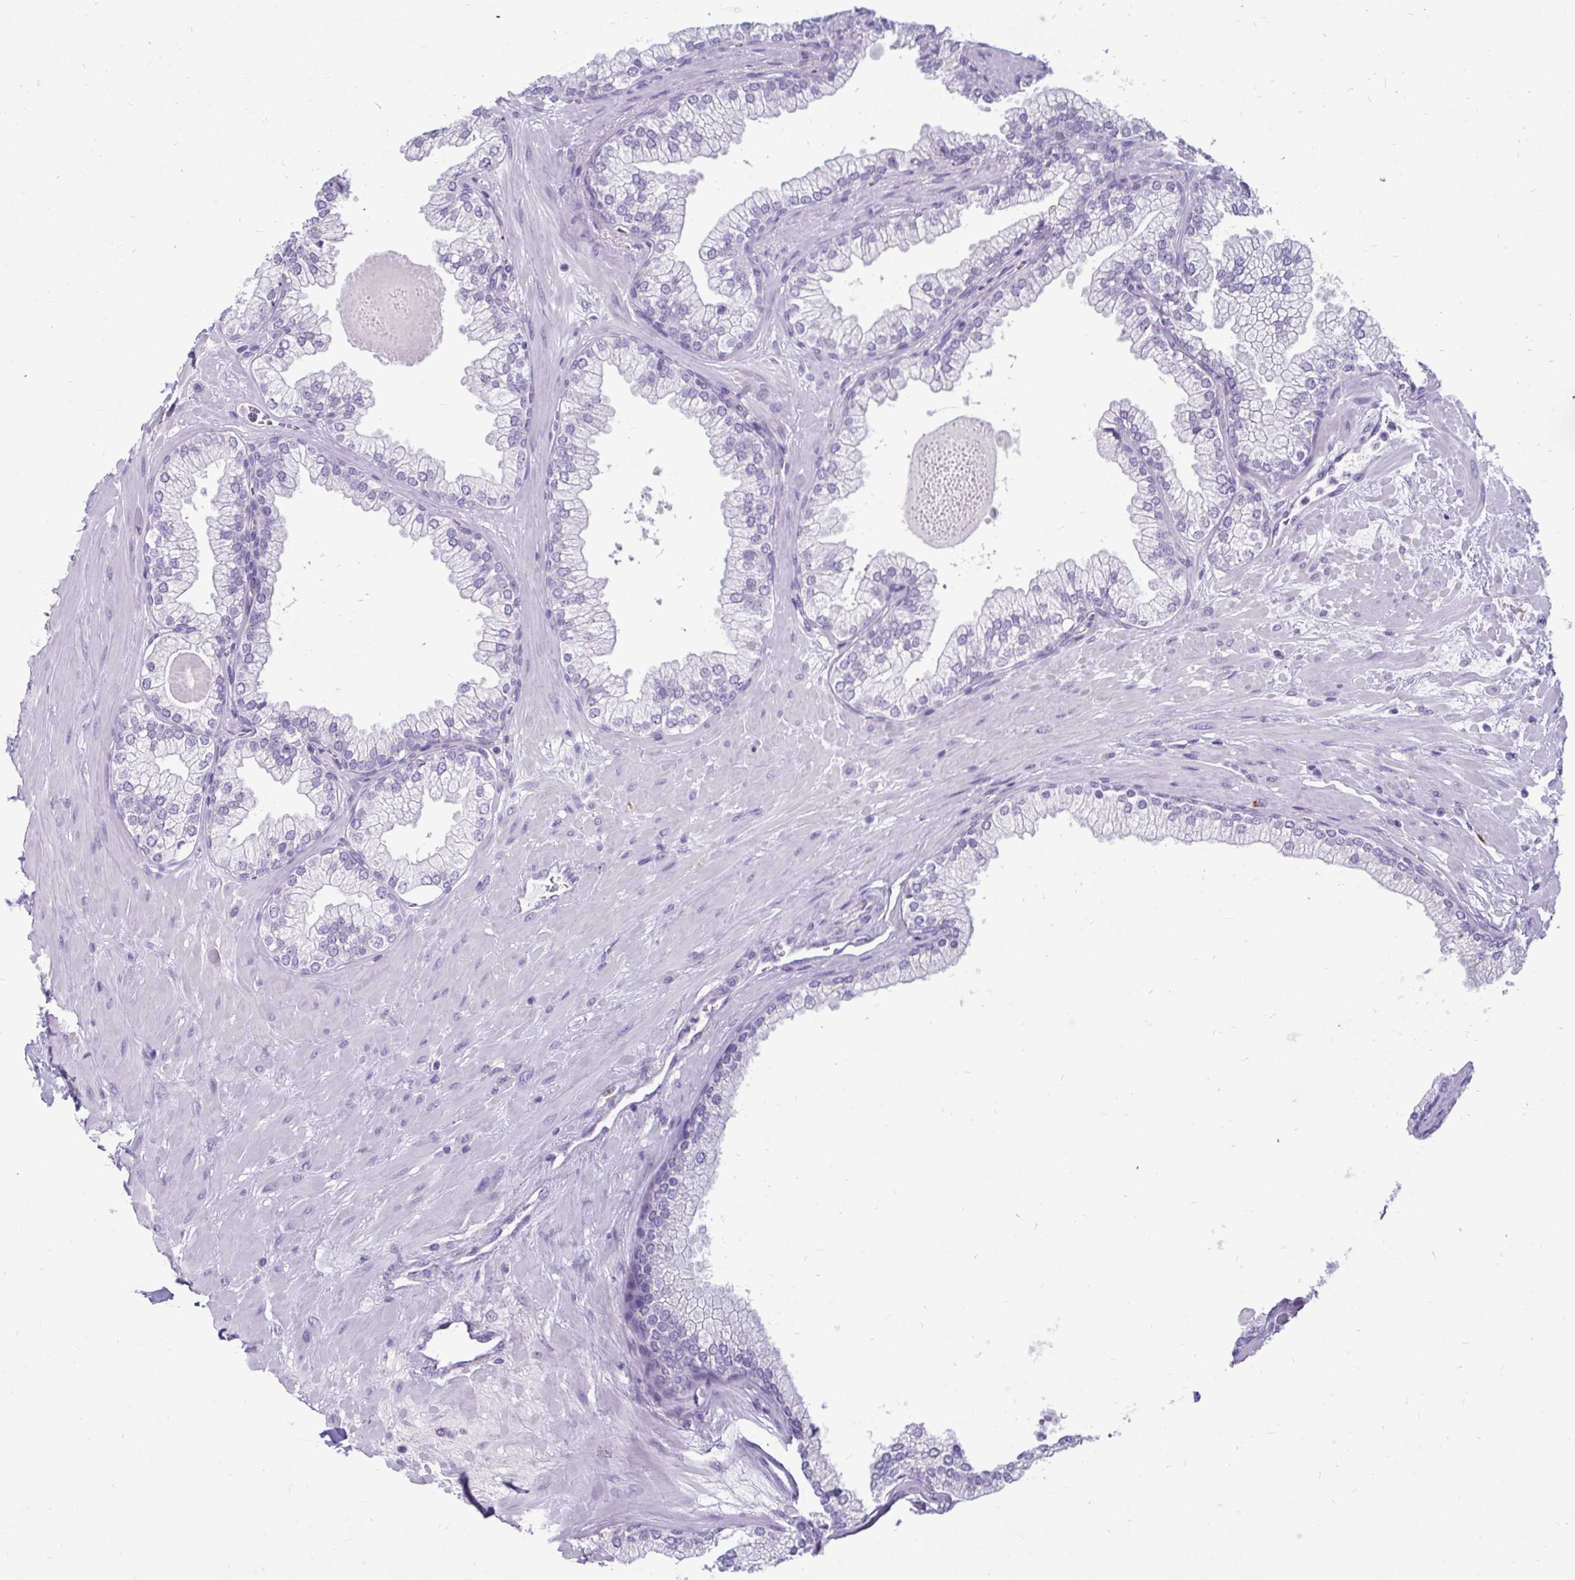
{"staining": {"intensity": "negative", "quantity": "none", "location": "none"}, "tissue": "prostate", "cell_type": "Glandular cells", "image_type": "normal", "snomed": [{"axis": "morphology", "description": "Normal tissue, NOS"}, {"axis": "topography", "description": "Prostate"}, {"axis": "topography", "description": "Peripheral nerve tissue"}], "caption": "Image shows no significant protein positivity in glandular cells of benign prostate.", "gene": "CTSZ", "patient": {"sex": "male", "age": 61}}